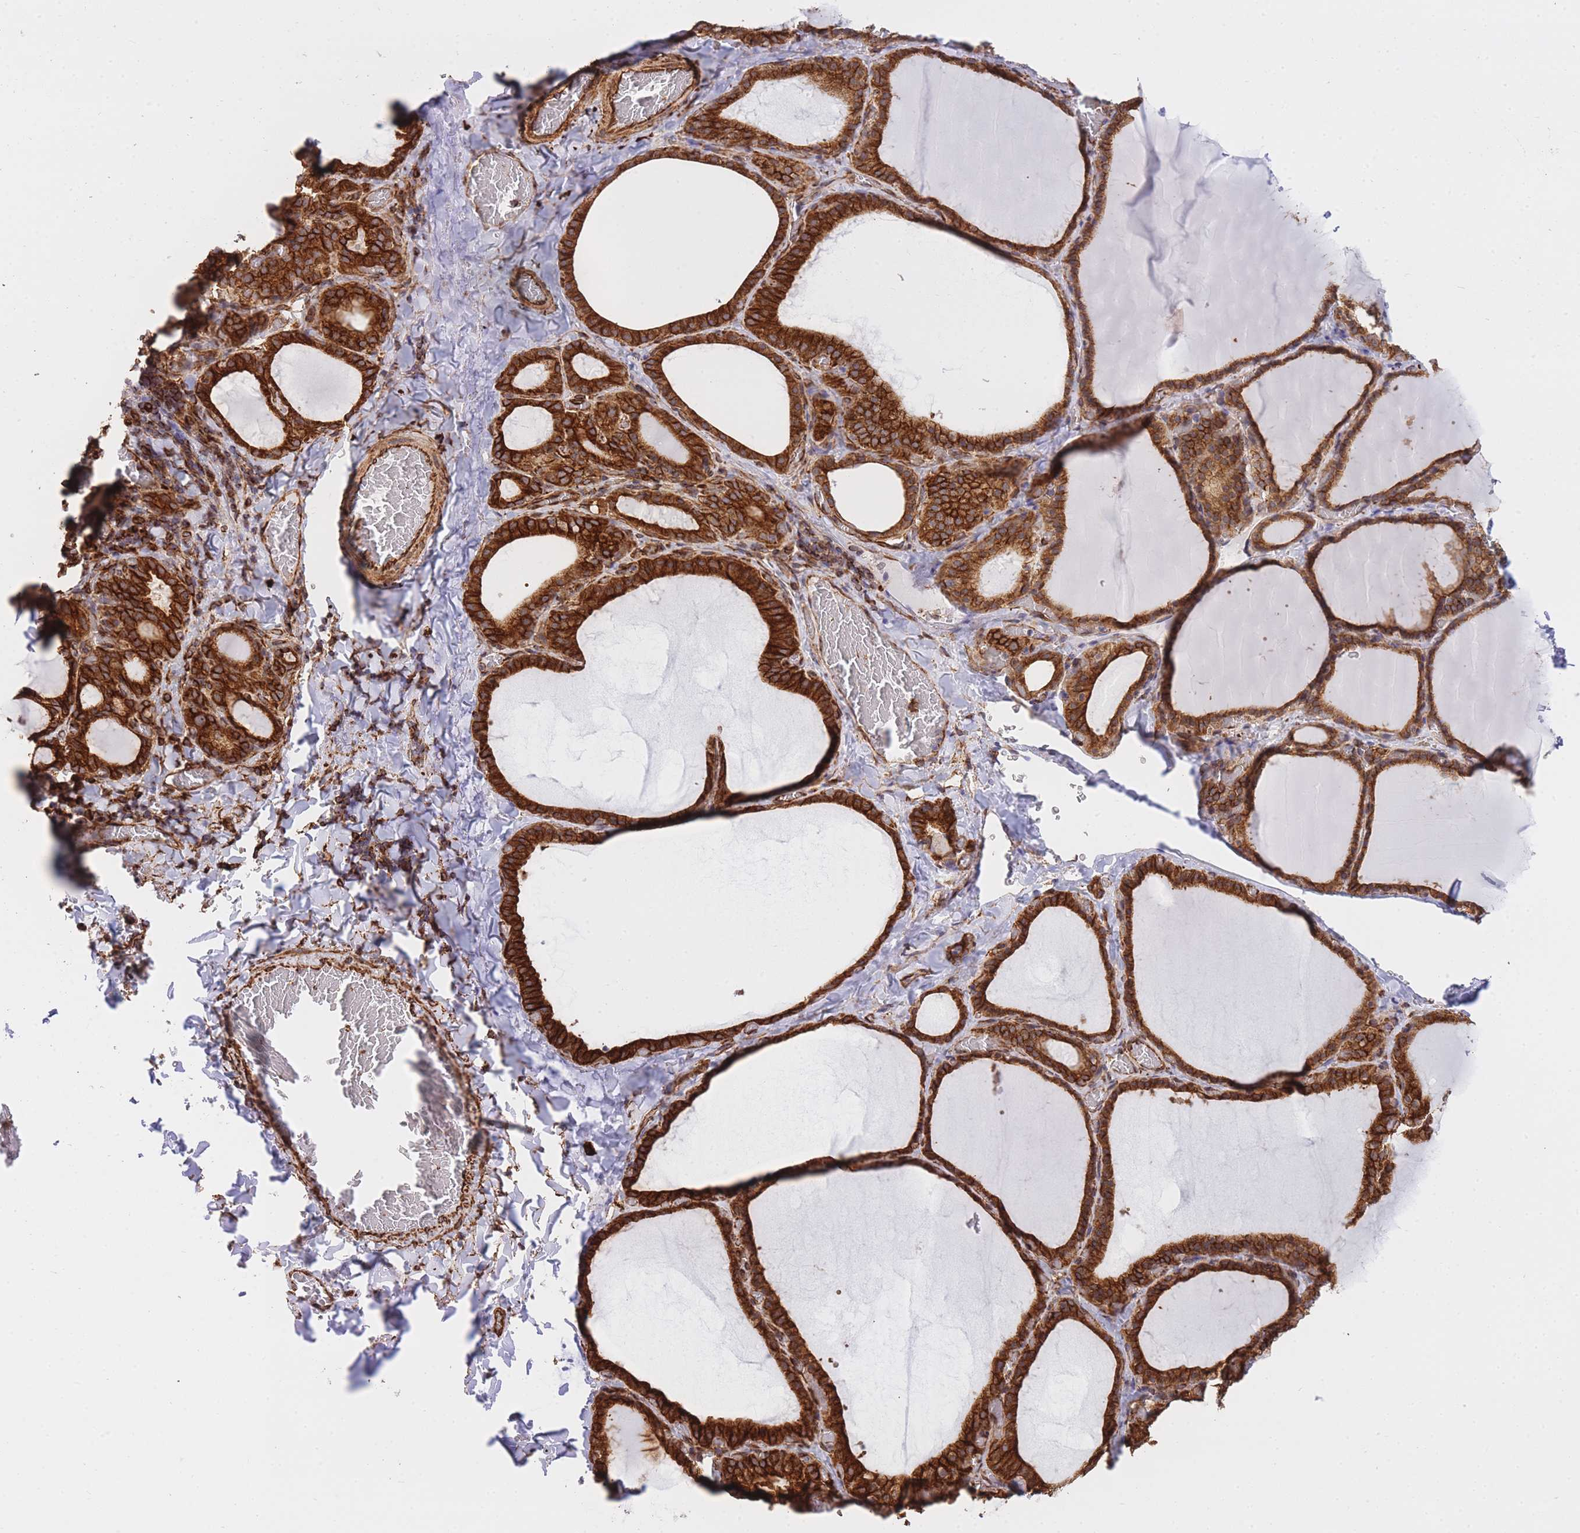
{"staining": {"intensity": "strong", "quantity": ">75%", "location": "cytoplasmic/membranous"}, "tissue": "thyroid gland", "cell_type": "Glandular cells", "image_type": "normal", "snomed": [{"axis": "morphology", "description": "Normal tissue, NOS"}, {"axis": "topography", "description": "Thyroid gland"}], "caption": "High-magnification brightfield microscopy of normal thyroid gland stained with DAB (brown) and counterstained with hematoxylin (blue). glandular cells exhibit strong cytoplasmic/membranous positivity is identified in about>75% of cells.", "gene": "EXOSC8", "patient": {"sex": "female", "age": 39}}